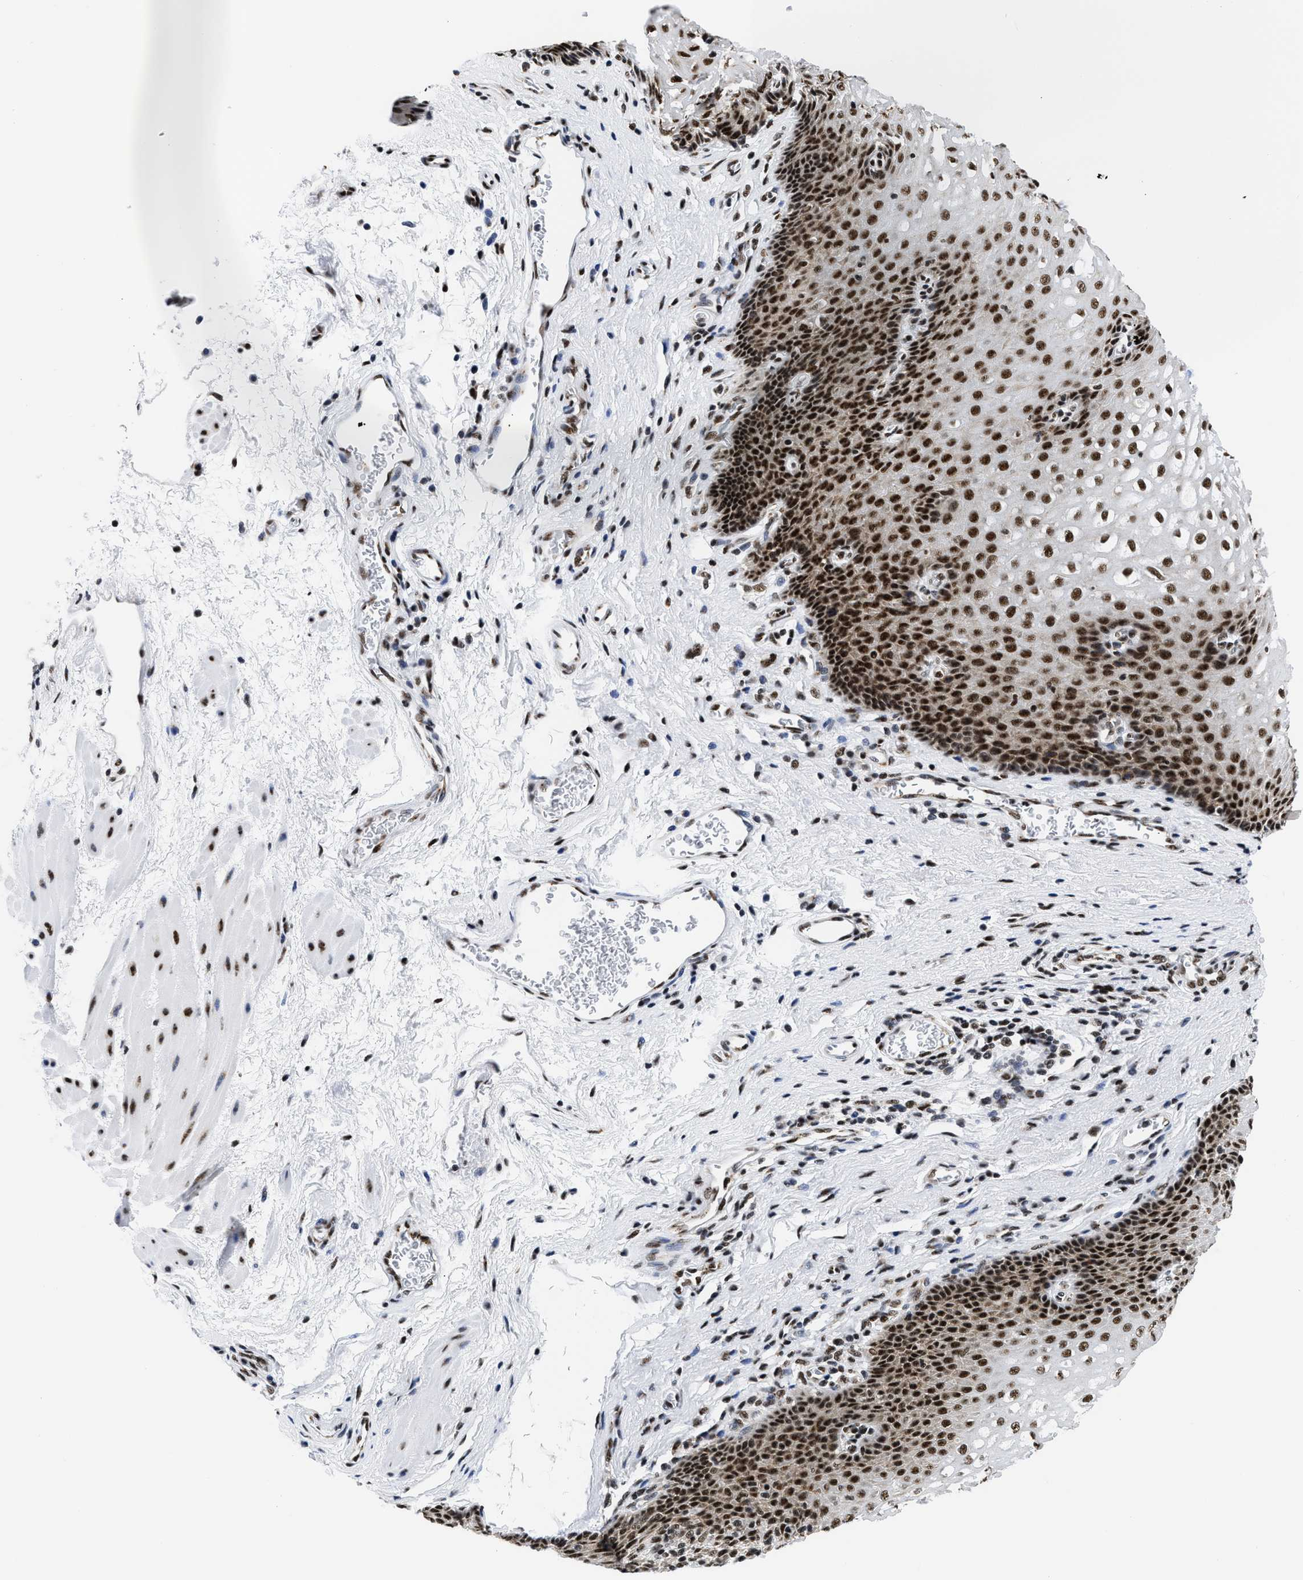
{"staining": {"intensity": "strong", "quantity": ">75%", "location": "nuclear"}, "tissue": "esophagus", "cell_type": "Squamous epithelial cells", "image_type": "normal", "snomed": [{"axis": "morphology", "description": "Normal tissue, NOS"}, {"axis": "topography", "description": "Esophagus"}], "caption": "Protein expression analysis of normal human esophagus reveals strong nuclear staining in approximately >75% of squamous epithelial cells. (DAB = brown stain, brightfield microscopy at high magnification).", "gene": "RBM8A", "patient": {"sex": "male", "age": 48}}